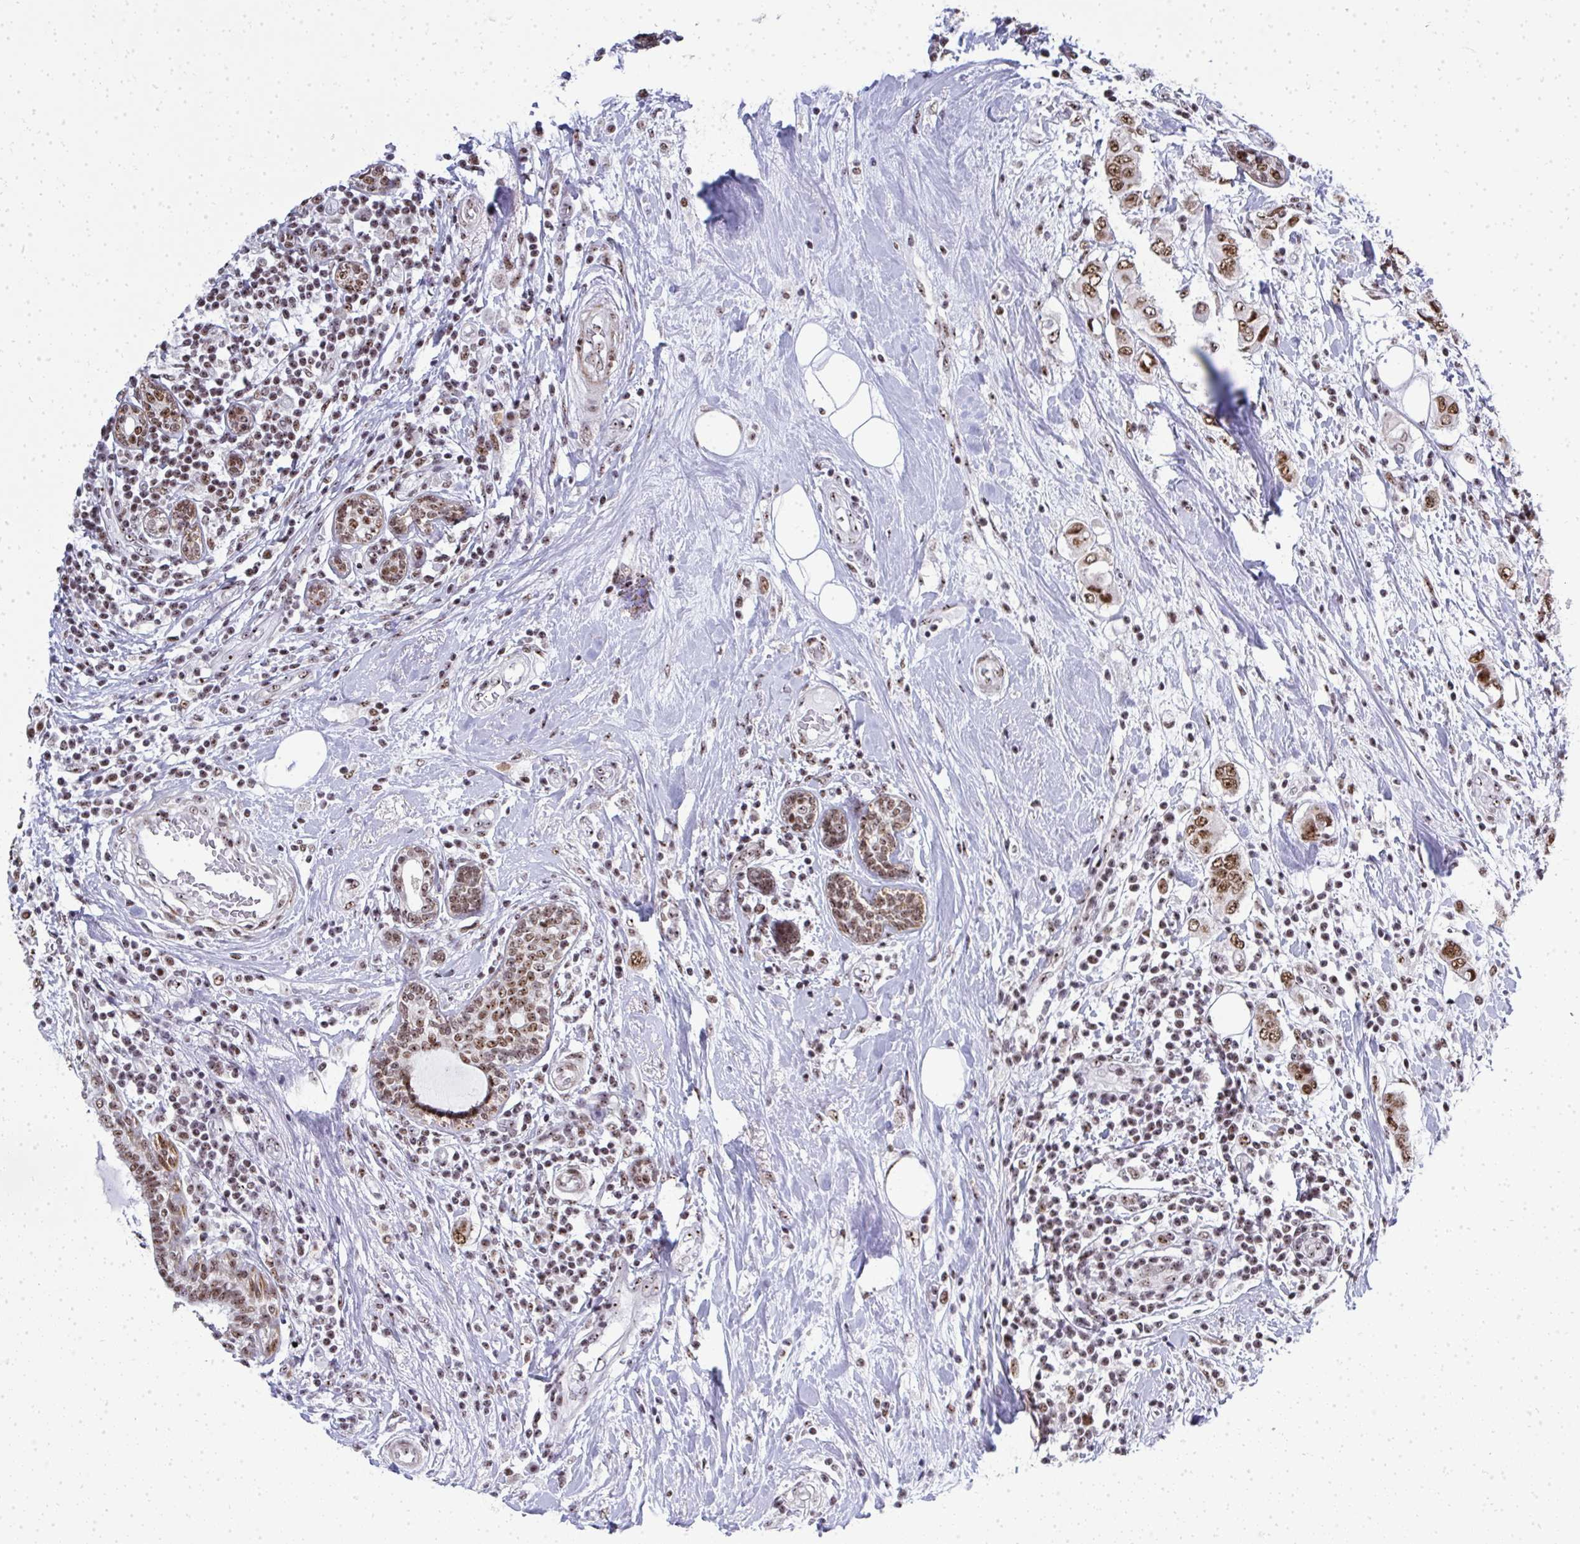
{"staining": {"intensity": "moderate", "quantity": ">75%", "location": "nuclear"}, "tissue": "breast cancer", "cell_type": "Tumor cells", "image_type": "cancer", "snomed": [{"axis": "morphology", "description": "Lobular carcinoma"}, {"axis": "topography", "description": "Breast"}], "caption": "Immunohistochemical staining of human breast lobular carcinoma shows medium levels of moderate nuclear protein staining in about >75% of tumor cells.", "gene": "SIRT7", "patient": {"sex": "female", "age": 51}}